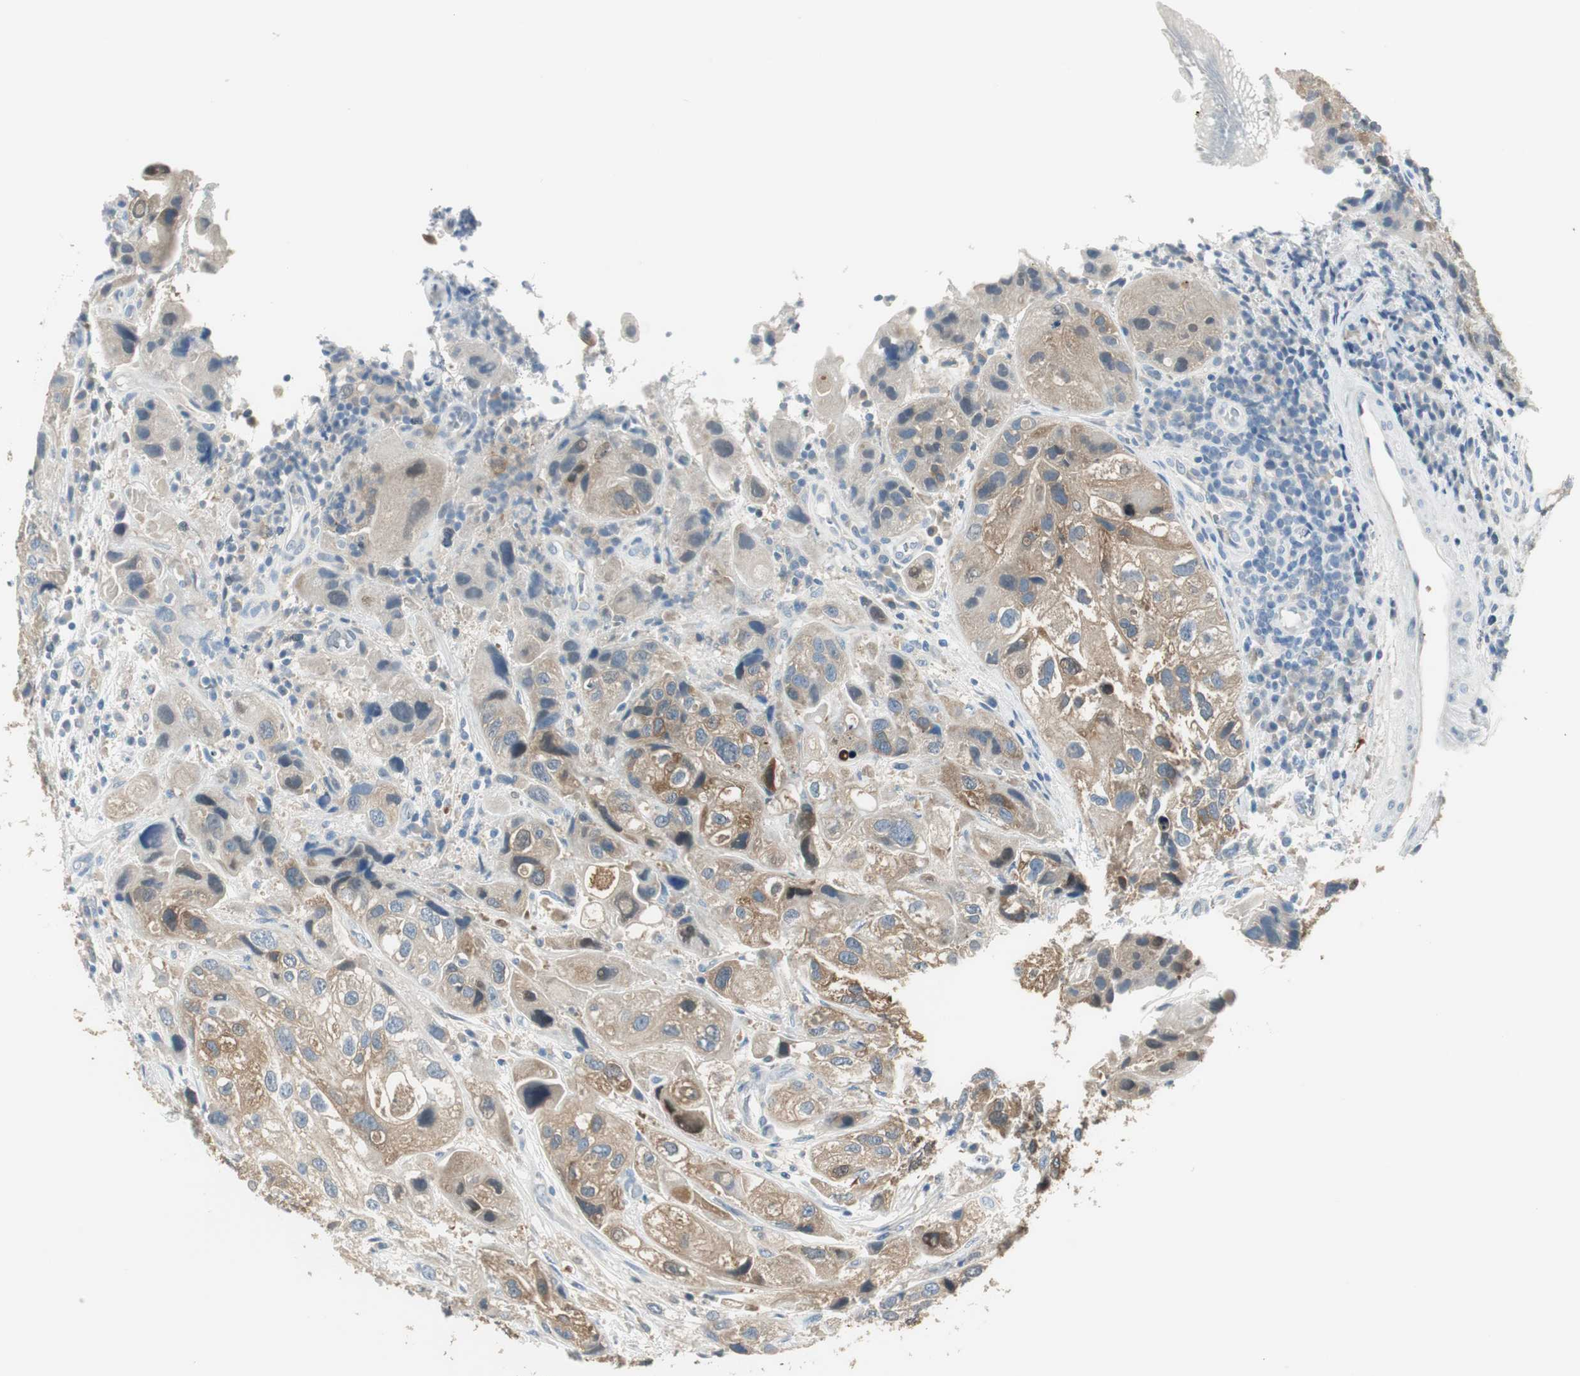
{"staining": {"intensity": "moderate", "quantity": "25%-75%", "location": "cytoplasmic/membranous"}, "tissue": "urothelial cancer", "cell_type": "Tumor cells", "image_type": "cancer", "snomed": [{"axis": "morphology", "description": "Urothelial carcinoma, High grade"}, {"axis": "topography", "description": "Urinary bladder"}], "caption": "The image reveals staining of urothelial cancer, revealing moderate cytoplasmic/membranous protein positivity (brown color) within tumor cells.", "gene": "MSTO1", "patient": {"sex": "female", "age": 64}}